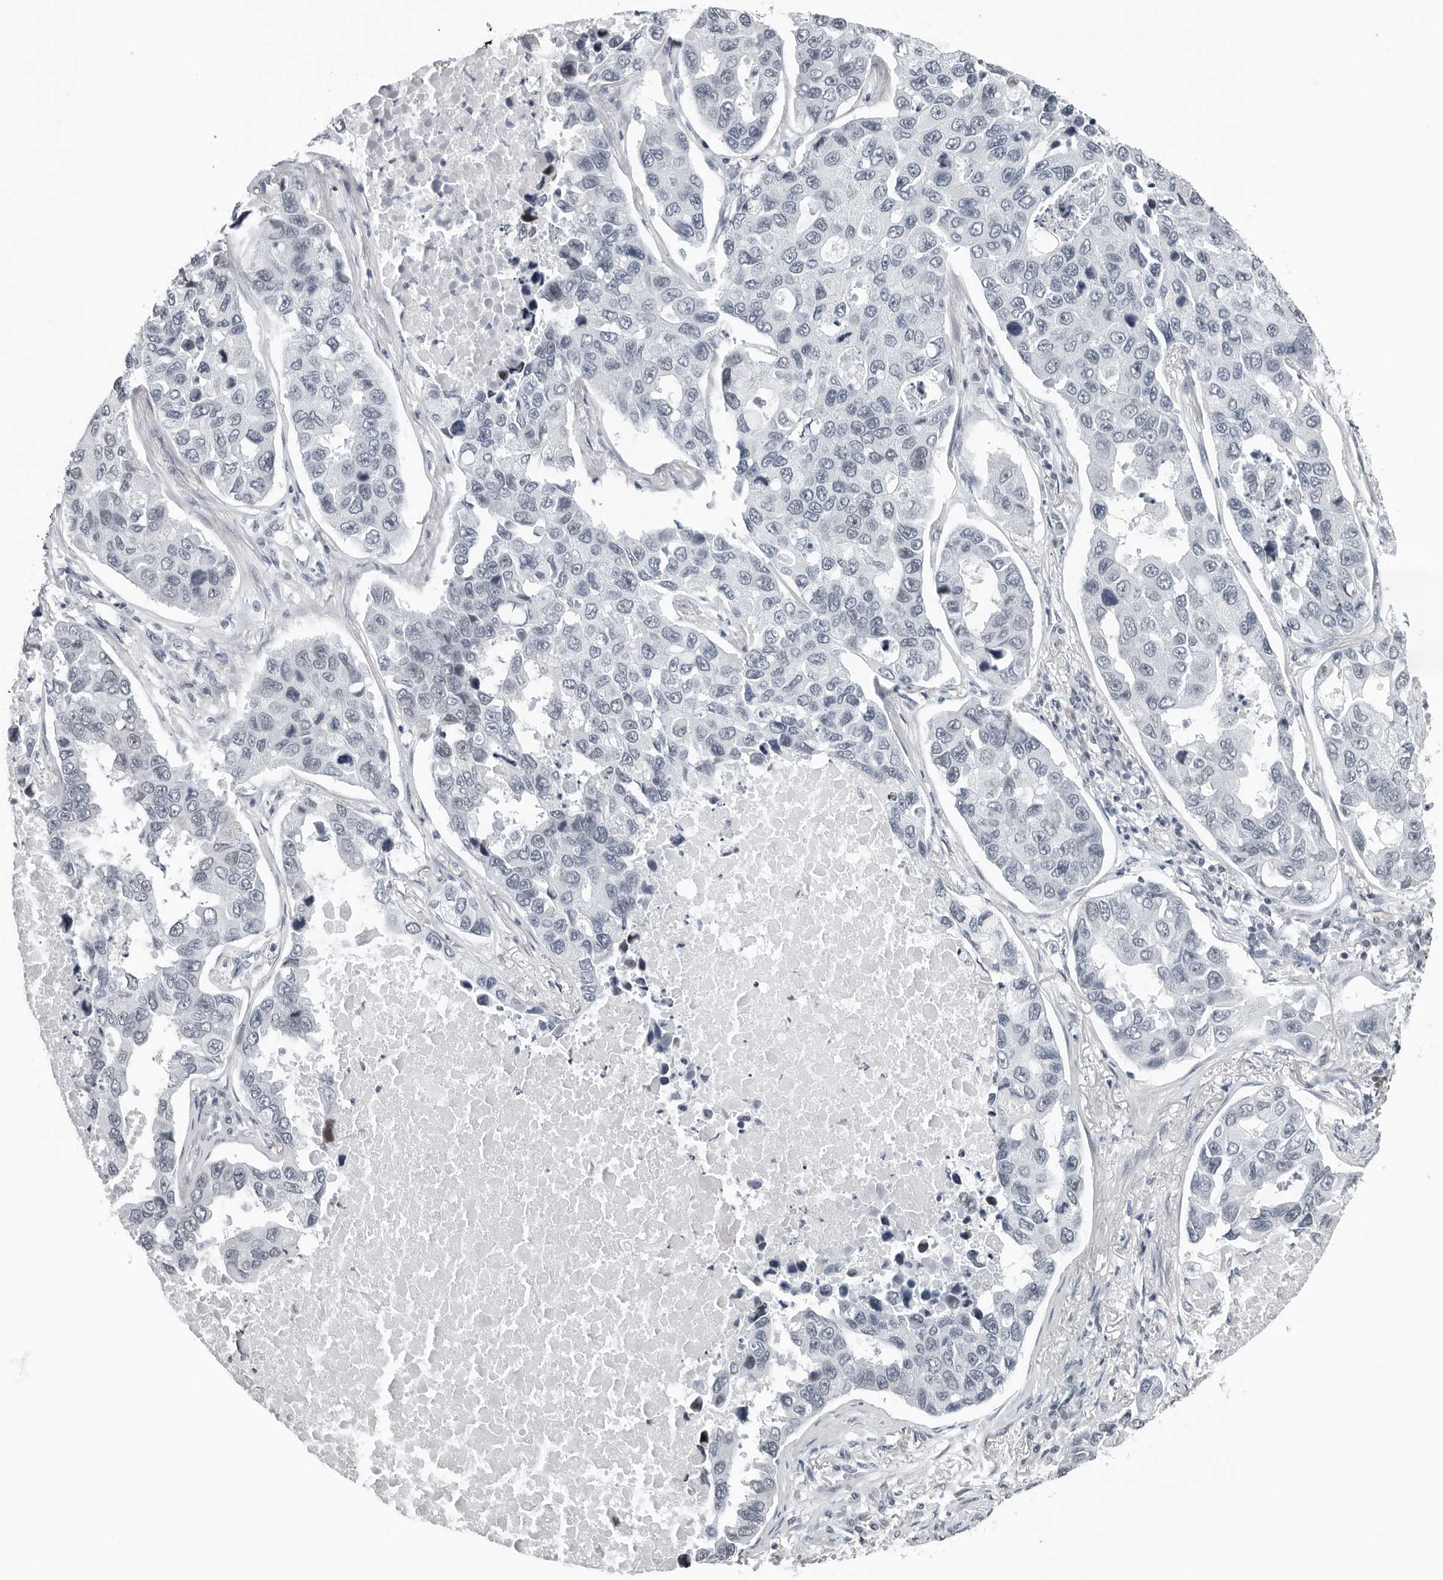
{"staining": {"intensity": "negative", "quantity": "none", "location": "none"}, "tissue": "lung cancer", "cell_type": "Tumor cells", "image_type": "cancer", "snomed": [{"axis": "morphology", "description": "Adenocarcinoma, NOS"}, {"axis": "topography", "description": "Lung"}], "caption": "An immunohistochemistry image of adenocarcinoma (lung) is shown. There is no staining in tumor cells of adenocarcinoma (lung).", "gene": "PPP1R42", "patient": {"sex": "male", "age": 64}}